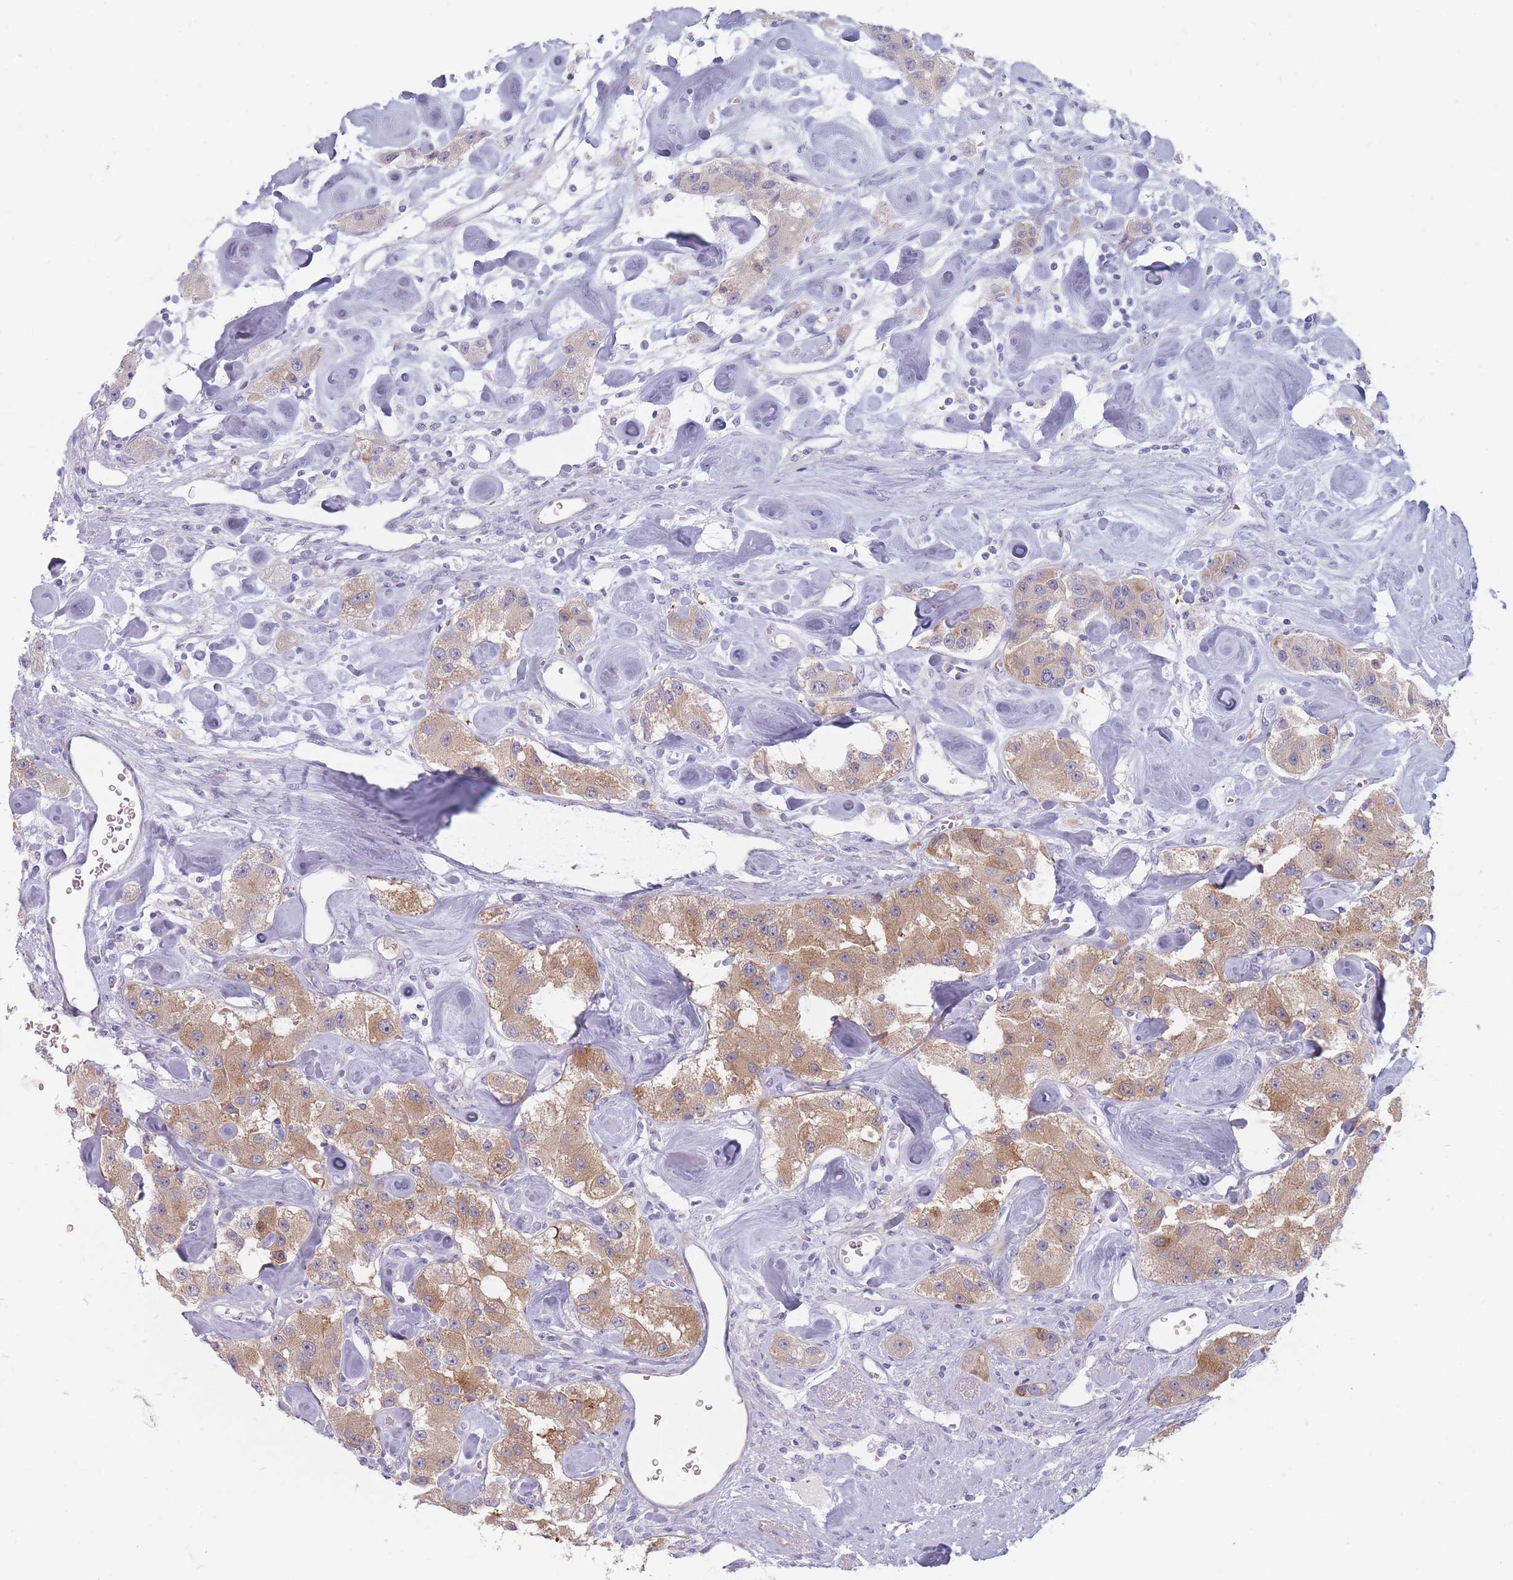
{"staining": {"intensity": "weak", "quantity": ">75%", "location": "cytoplasmic/membranous"}, "tissue": "carcinoid", "cell_type": "Tumor cells", "image_type": "cancer", "snomed": [{"axis": "morphology", "description": "Carcinoid, malignant, NOS"}, {"axis": "topography", "description": "Pancreas"}], "caption": "IHC of malignant carcinoid displays low levels of weak cytoplasmic/membranous expression in about >75% of tumor cells.", "gene": "SPATS1", "patient": {"sex": "male", "age": 41}}